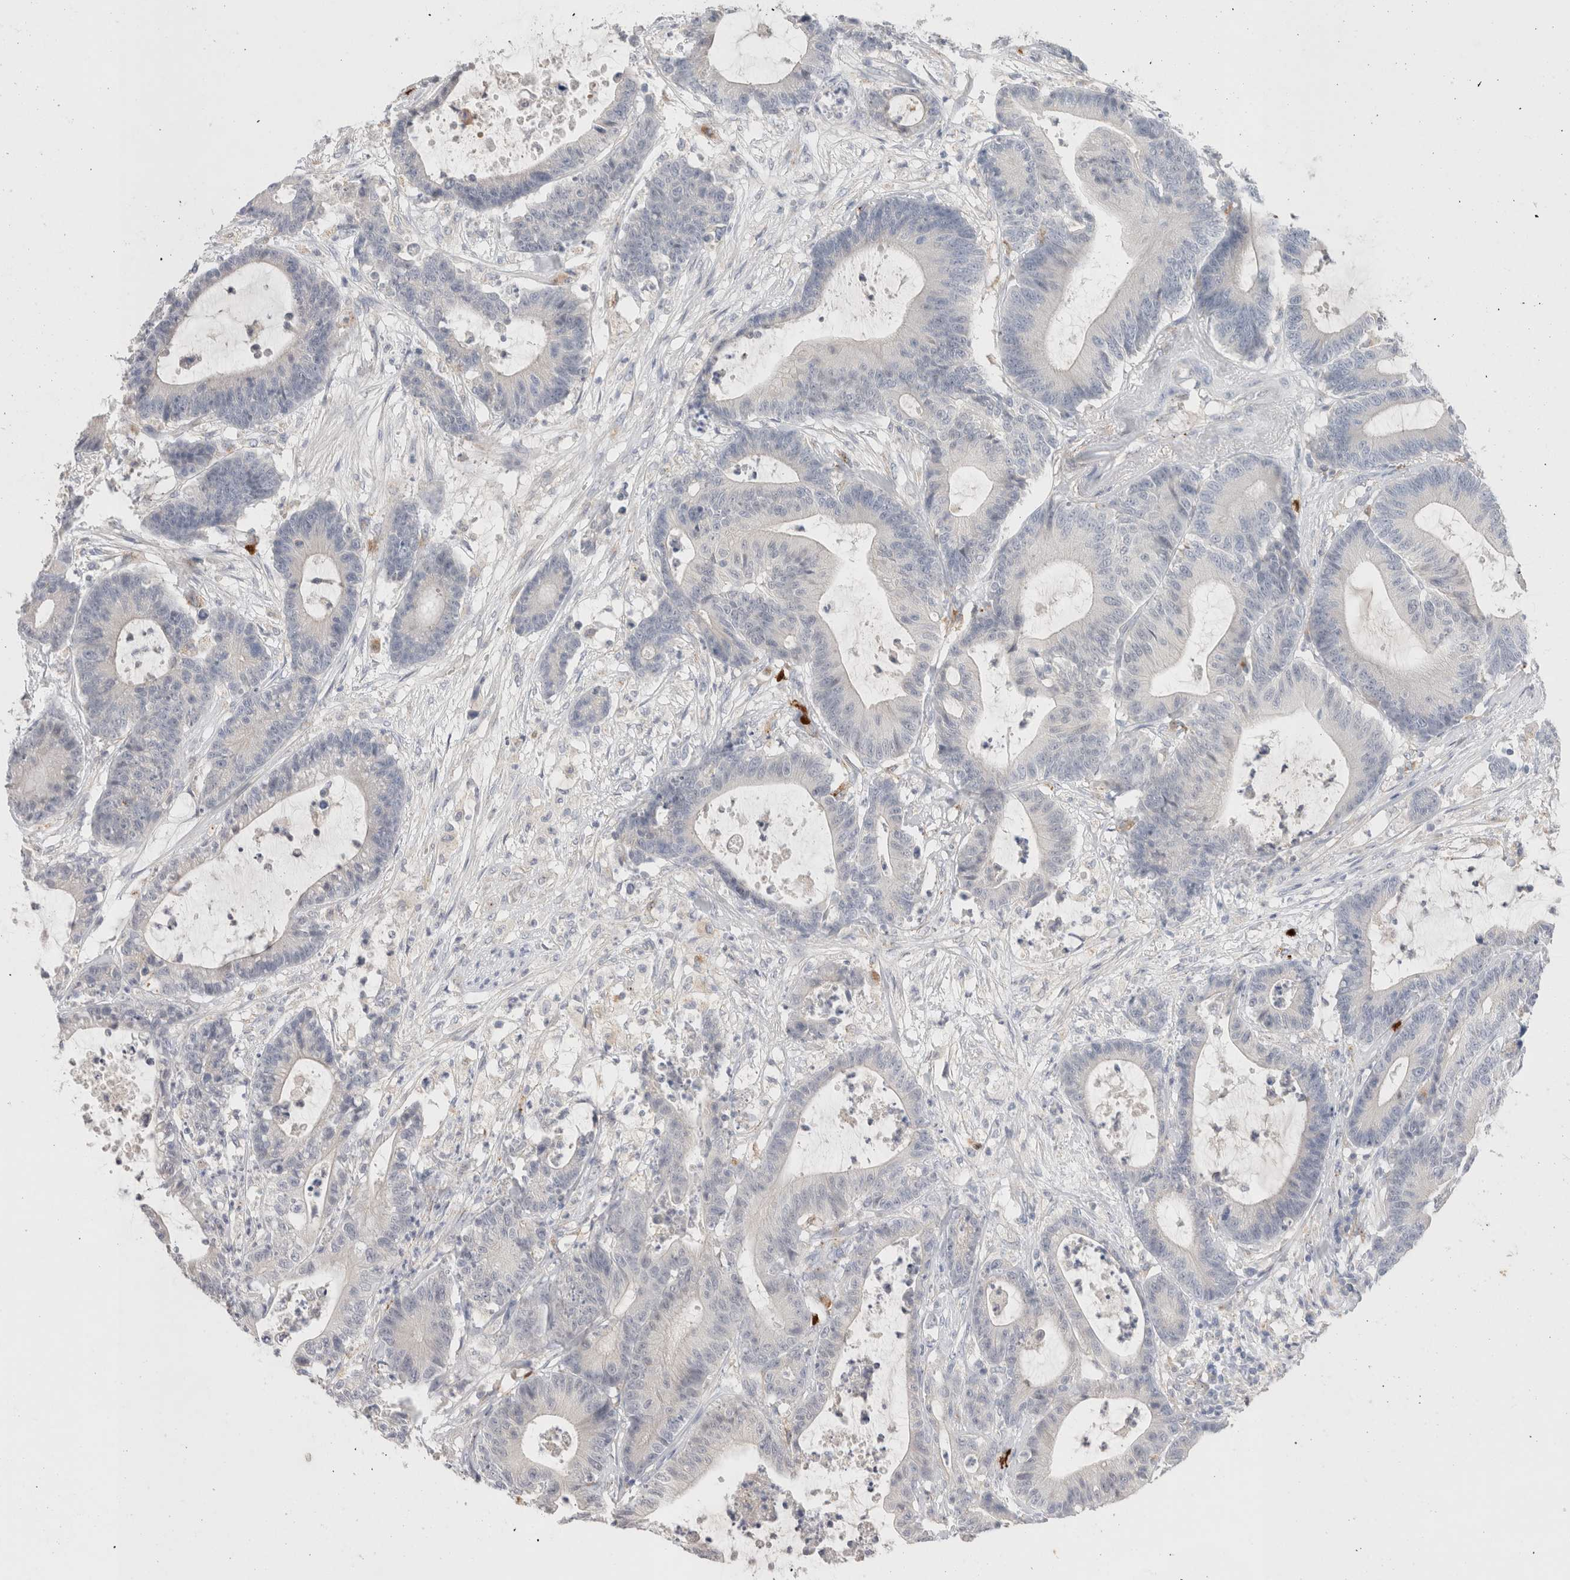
{"staining": {"intensity": "negative", "quantity": "none", "location": "none"}, "tissue": "colorectal cancer", "cell_type": "Tumor cells", "image_type": "cancer", "snomed": [{"axis": "morphology", "description": "Adenocarcinoma, NOS"}, {"axis": "topography", "description": "Colon"}], "caption": "Protein analysis of colorectal adenocarcinoma displays no significant positivity in tumor cells. The staining was performed using DAB (3,3'-diaminobenzidine) to visualize the protein expression in brown, while the nuclei were stained in blue with hematoxylin (Magnification: 20x).", "gene": "HPGDS", "patient": {"sex": "female", "age": 84}}